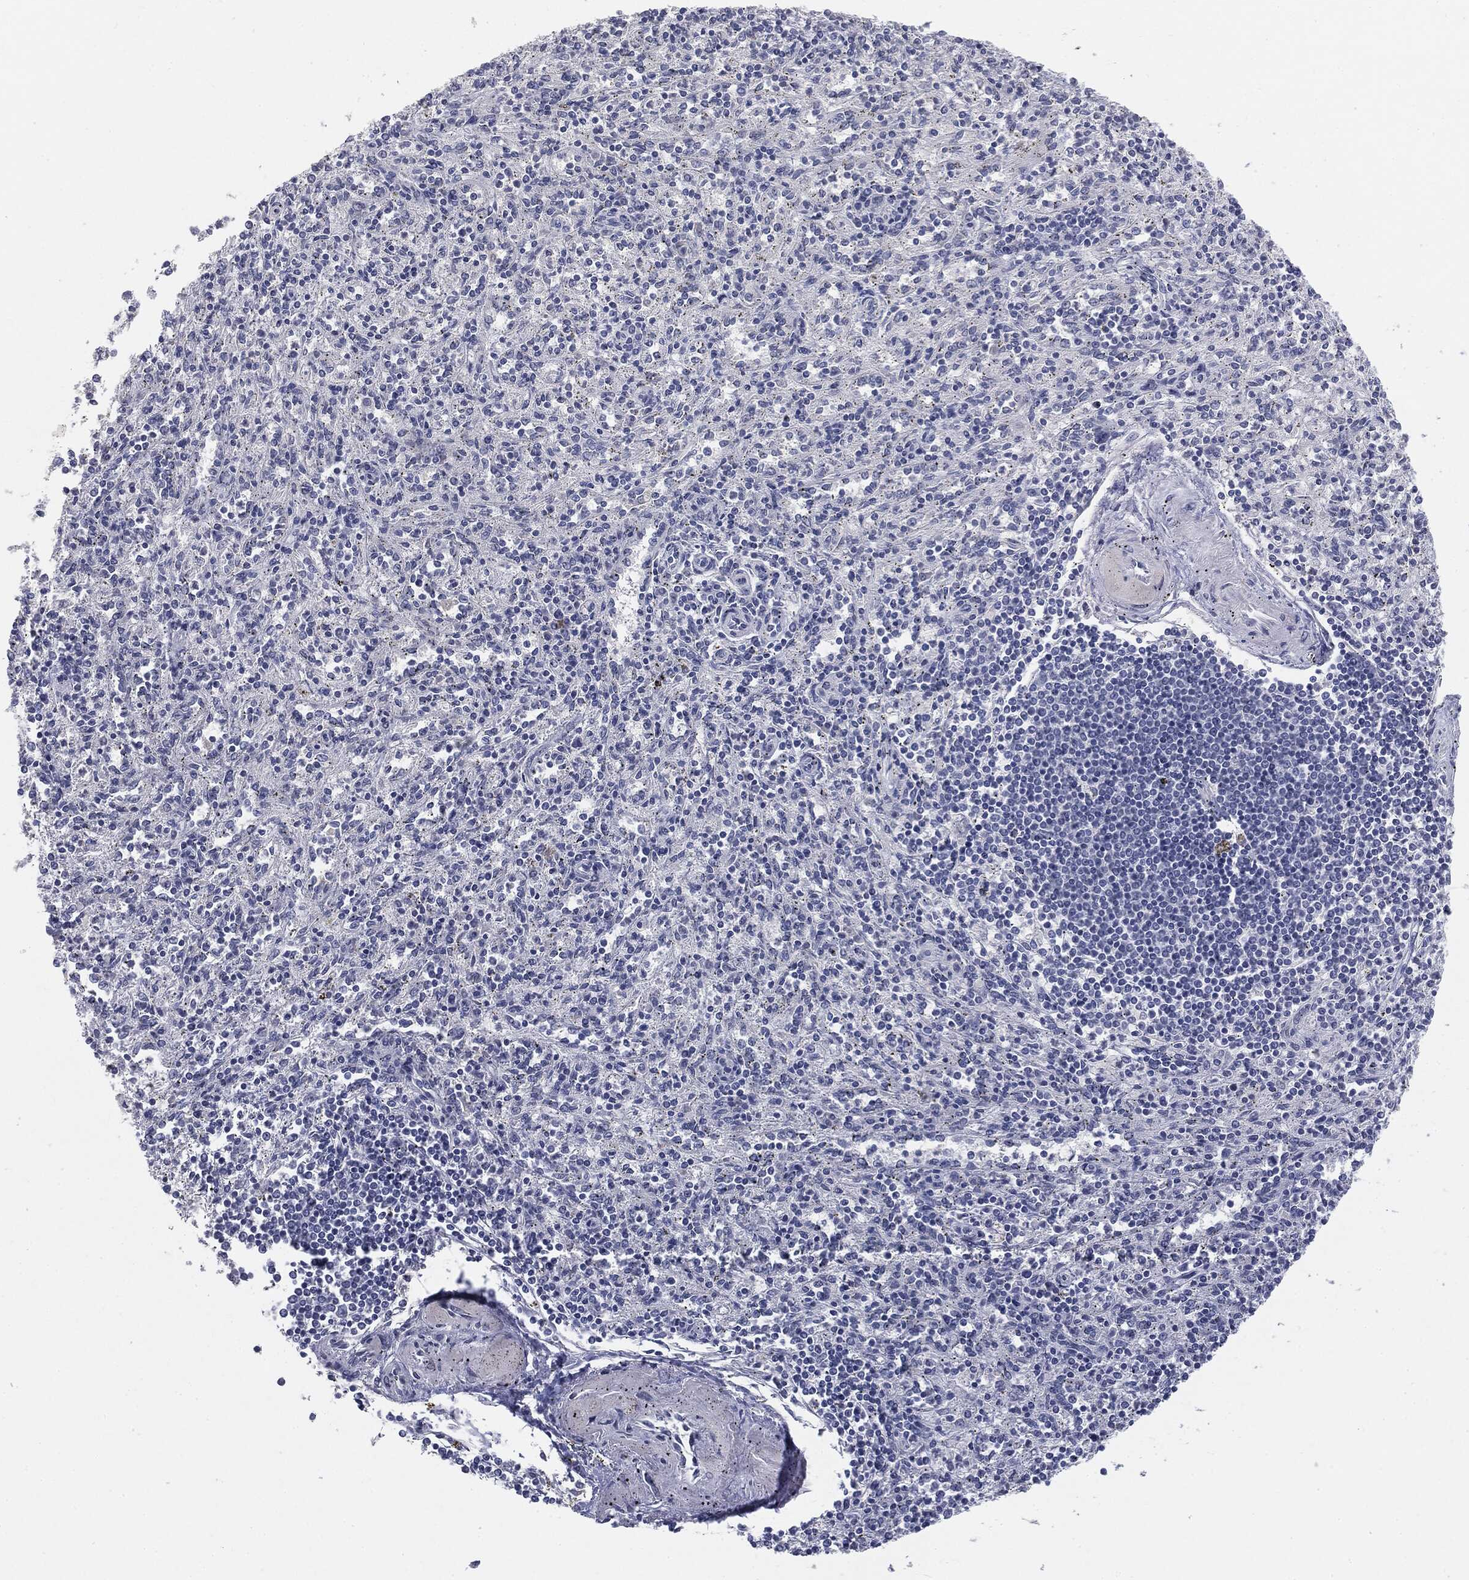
{"staining": {"intensity": "negative", "quantity": "none", "location": "none"}, "tissue": "spleen", "cell_type": "Cells in red pulp", "image_type": "normal", "snomed": [{"axis": "morphology", "description": "Normal tissue, NOS"}, {"axis": "topography", "description": "Spleen"}], "caption": "A high-resolution micrograph shows IHC staining of unremarkable spleen, which displays no significant expression in cells in red pulp. (DAB (3,3'-diaminobenzidine) immunohistochemistry (IHC) with hematoxylin counter stain).", "gene": "MUC1", "patient": {"sex": "male", "age": 69}}